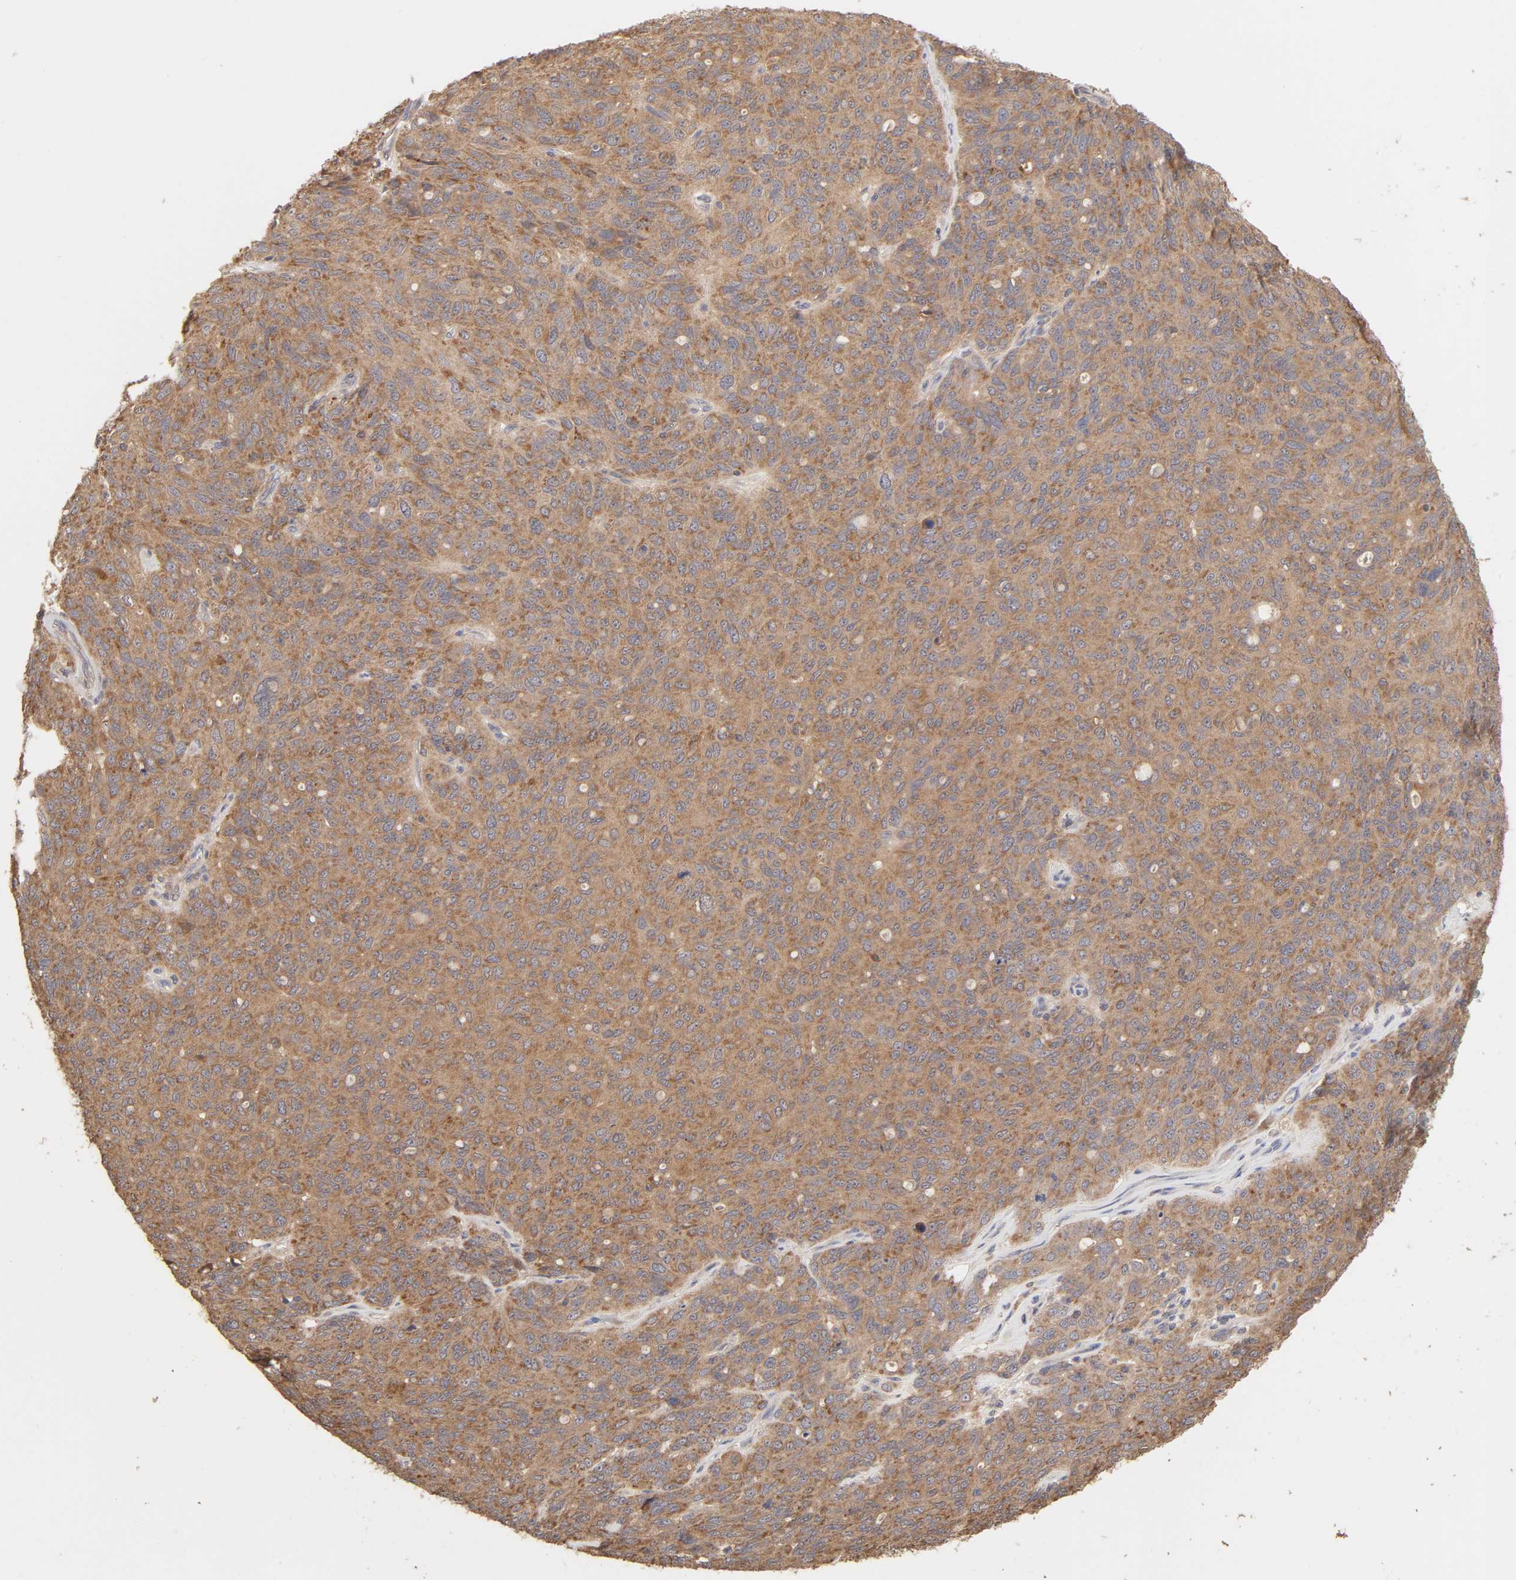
{"staining": {"intensity": "moderate", "quantity": ">75%", "location": "cytoplasmic/membranous"}, "tissue": "ovarian cancer", "cell_type": "Tumor cells", "image_type": "cancer", "snomed": [{"axis": "morphology", "description": "Carcinoma, endometroid"}, {"axis": "topography", "description": "Ovary"}], "caption": "This histopathology image reveals IHC staining of ovarian endometroid carcinoma, with medium moderate cytoplasmic/membranous staining in about >75% of tumor cells.", "gene": "AP1G2", "patient": {"sex": "female", "age": 60}}